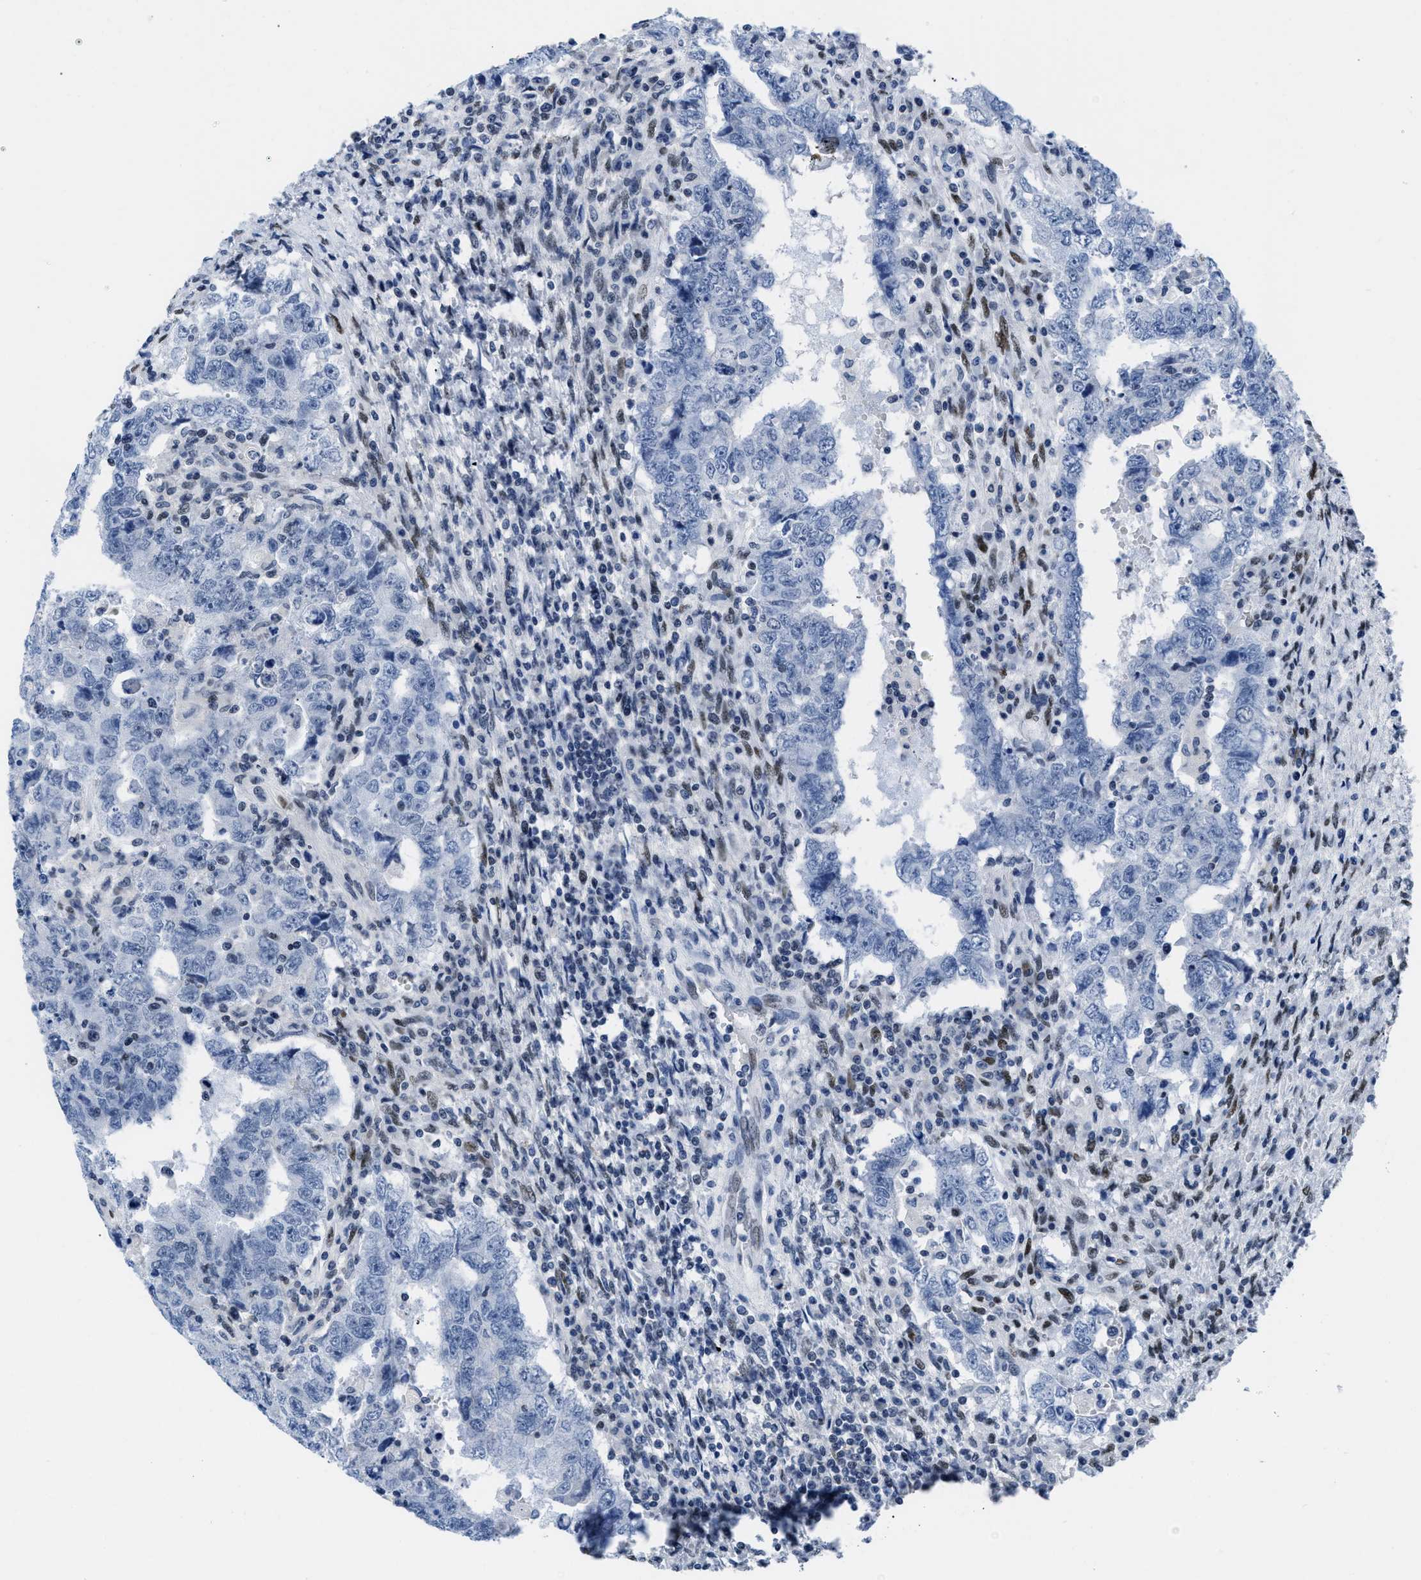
{"staining": {"intensity": "negative", "quantity": "none", "location": "none"}, "tissue": "testis cancer", "cell_type": "Tumor cells", "image_type": "cancer", "snomed": [{"axis": "morphology", "description": "Carcinoma, Embryonal, NOS"}, {"axis": "topography", "description": "Testis"}], "caption": "DAB (3,3'-diaminobenzidine) immunohistochemical staining of testis cancer exhibits no significant expression in tumor cells.", "gene": "CTBP1", "patient": {"sex": "male", "age": 26}}